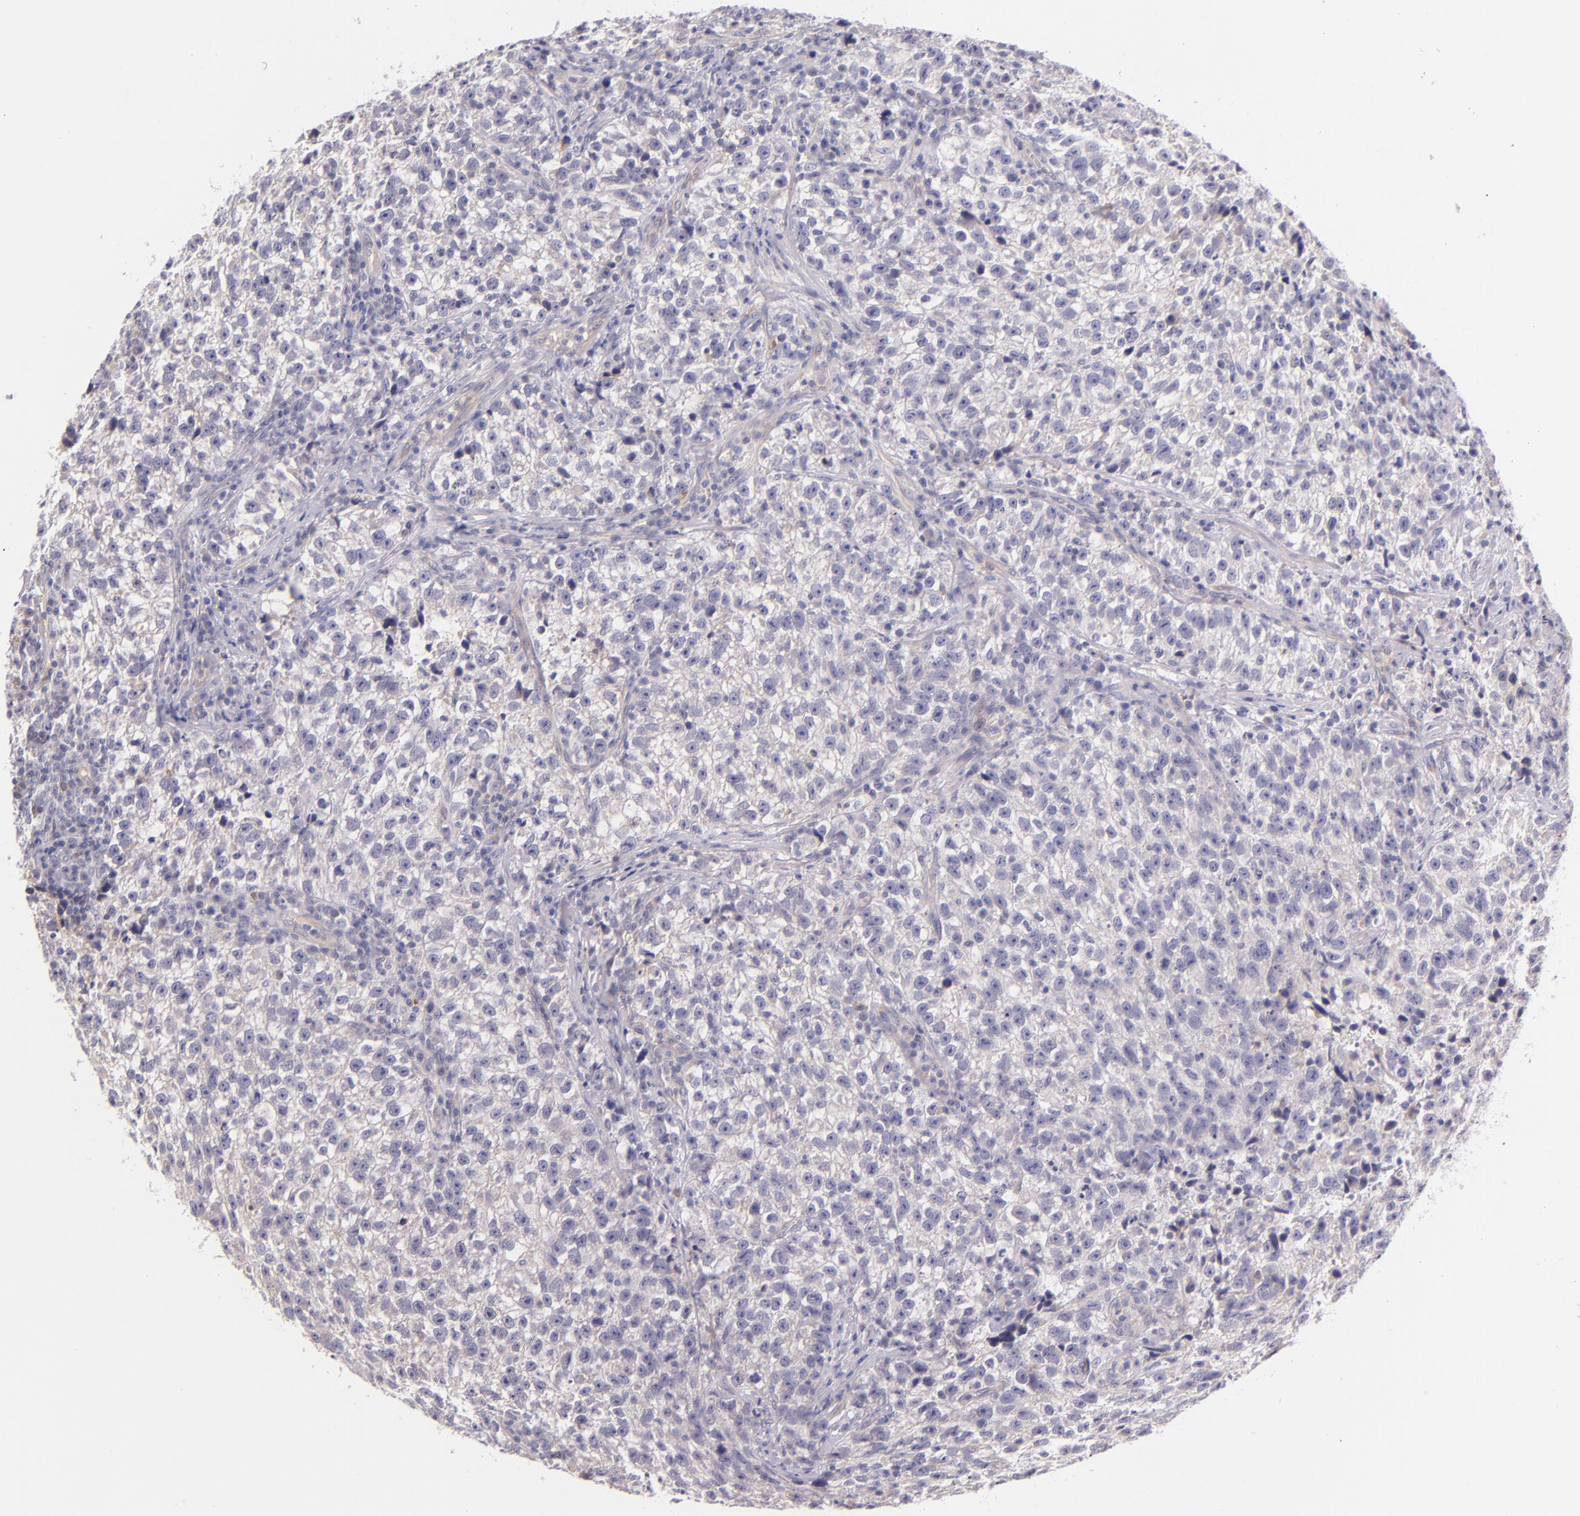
{"staining": {"intensity": "negative", "quantity": "none", "location": "none"}, "tissue": "testis cancer", "cell_type": "Tumor cells", "image_type": "cancer", "snomed": [{"axis": "morphology", "description": "Seminoma, NOS"}, {"axis": "topography", "description": "Testis"}], "caption": "This micrograph is of testis cancer (seminoma) stained with IHC to label a protein in brown with the nuclei are counter-stained blue. There is no positivity in tumor cells.", "gene": "CTSF", "patient": {"sex": "male", "age": 38}}